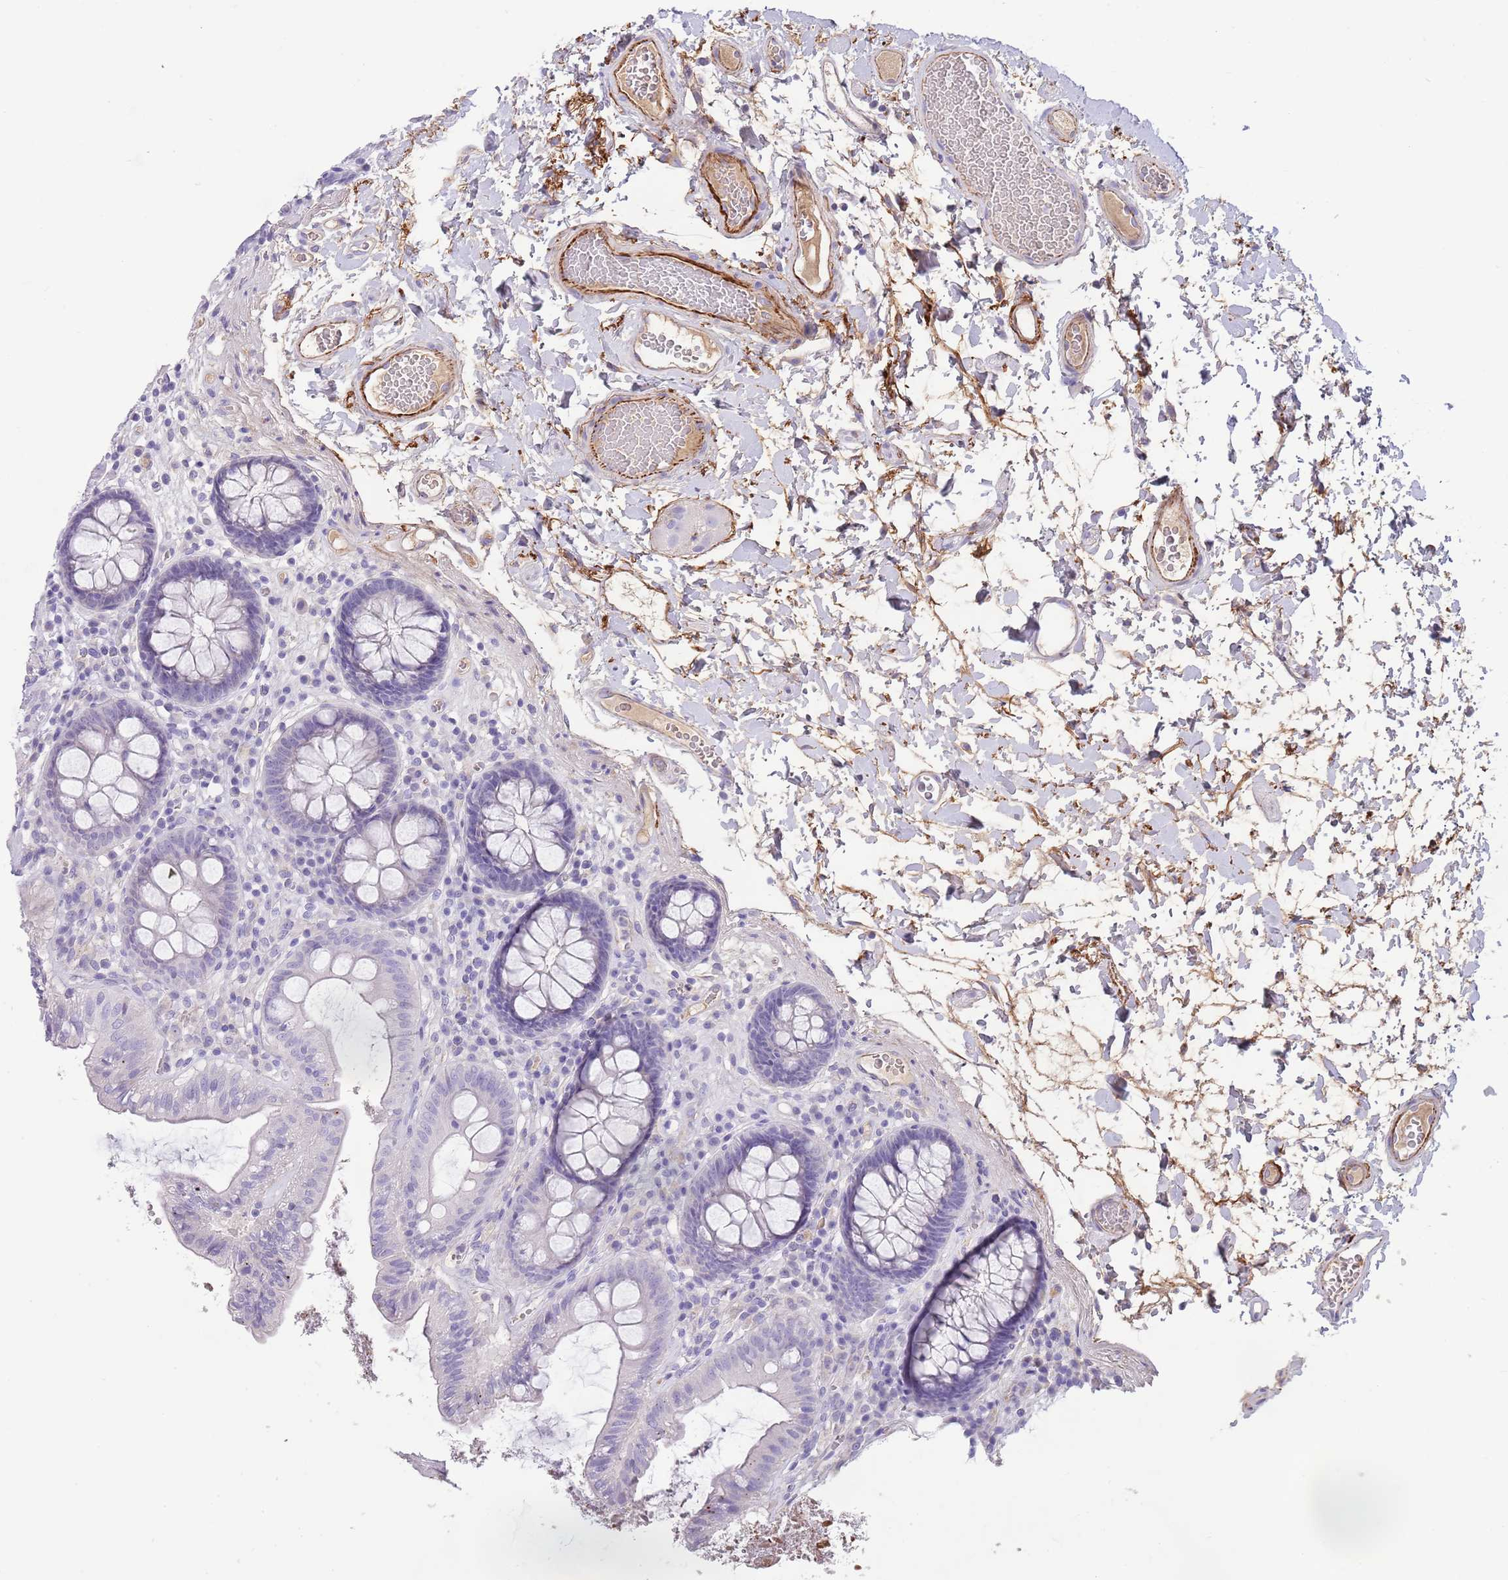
{"staining": {"intensity": "strong", "quantity": ">75%", "location": "cytoplasmic/membranous"}, "tissue": "colon", "cell_type": "Endothelial cells", "image_type": "normal", "snomed": [{"axis": "morphology", "description": "Normal tissue, NOS"}, {"axis": "topography", "description": "Colon"}], "caption": "Immunohistochemistry (IHC) (DAB (3,3'-diaminobenzidine)) staining of normal human colon demonstrates strong cytoplasmic/membranous protein staining in about >75% of endothelial cells. (DAB IHC with brightfield microscopy, high magnification).", "gene": "LEPROTL1", "patient": {"sex": "male", "age": 84}}